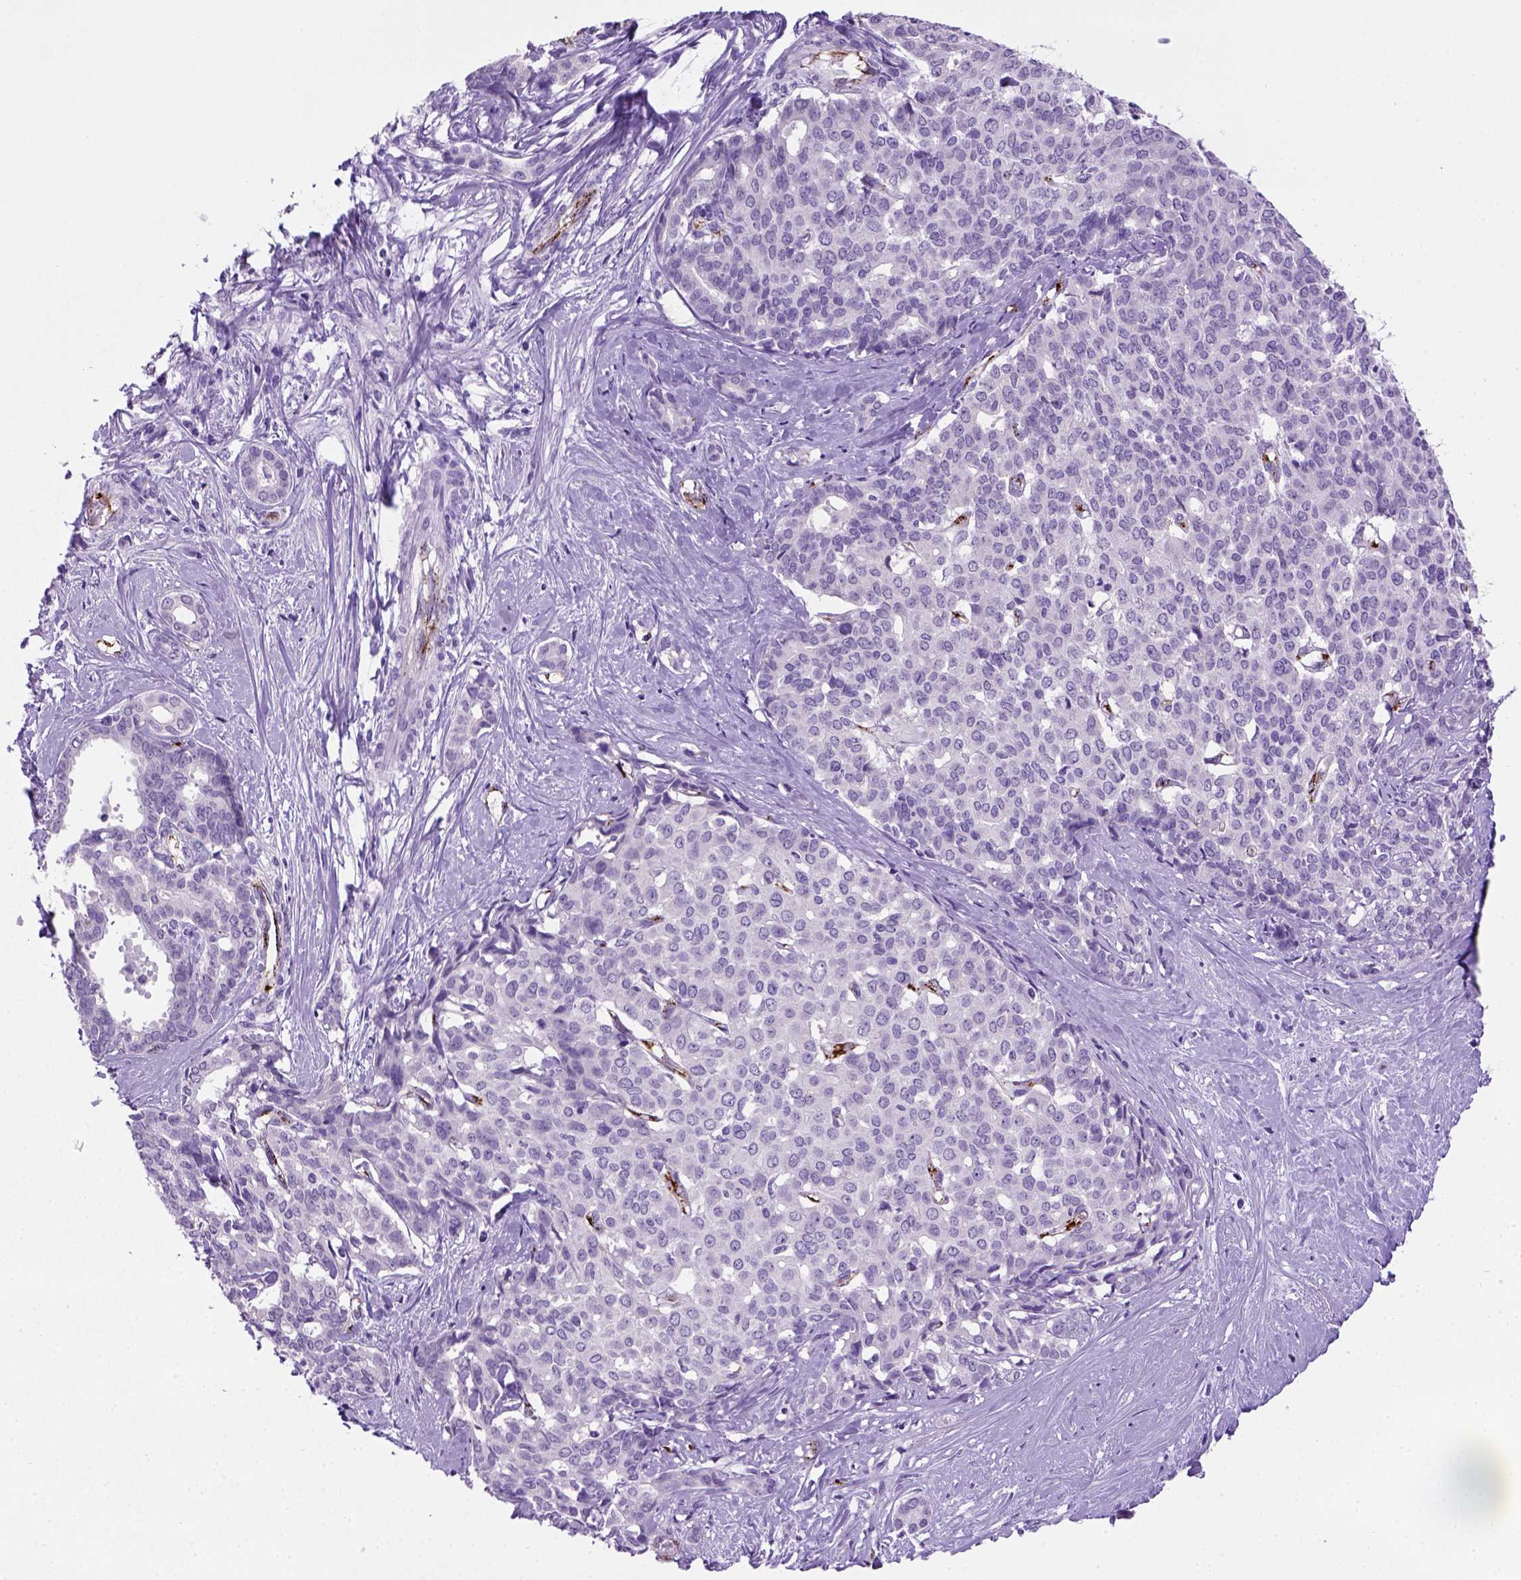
{"staining": {"intensity": "negative", "quantity": "none", "location": "none"}, "tissue": "liver cancer", "cell_type": "Tumor cells", "image_type": "cancer", "snomed": [{"axis": "morphology", "description": "Cholangiocarcinoma"}, {"axis": "topography", "description": "Liver"}], "caption": "An immunohistochemistry (IHC) image of liver cancer is shown. There is no staining in tumor cells of liver cancer. (Brightfield microscopy of DAB (3,3'-diaminobenzidine) immunohistochemistry at high magnification).", "gene": "VWF", "patient": {"sex": "female", "age": 47}}